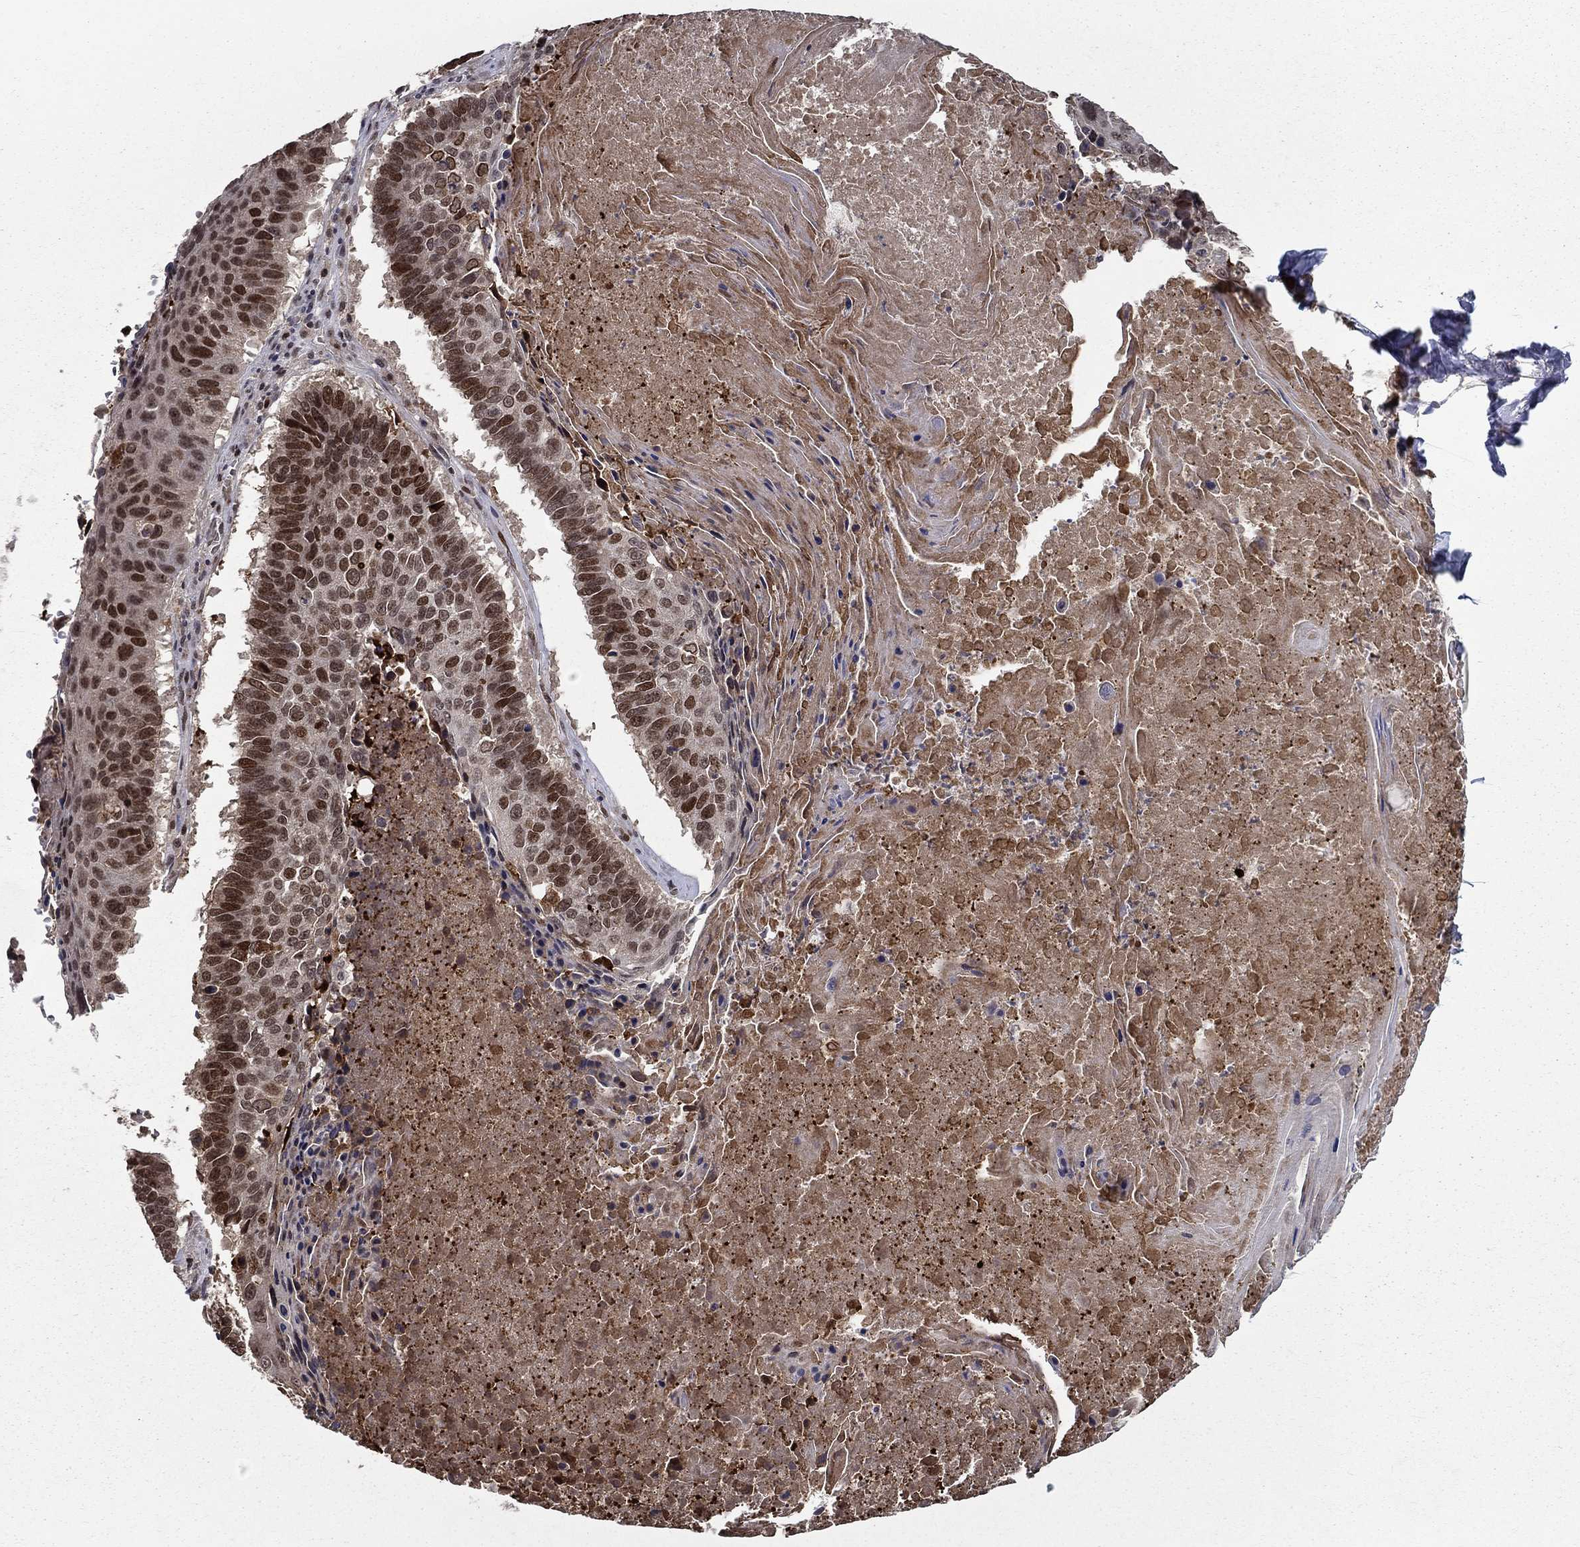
{"staining": {"intensity": "moderate", "quantity": "25%-75%", "location": "nuclear"}, "tissue": "lung cancer", "cell_type": "Tumor cells", "image_type": "cancer", "snomed": [{"axis": "morphology", "description": "Squamous cell carcinoma, NOS"}, {"axis": "topography", "description": "Lung"}], "caption": "An IHC image of neoplastic tissue is shown. Protein staining in brown shows moderate nuclear positivity in lung cancer (squamous cell carcinoma) within tumor cells.", "gene": "CDCA7L", "patient": {"sex": "male", "age": 73}}